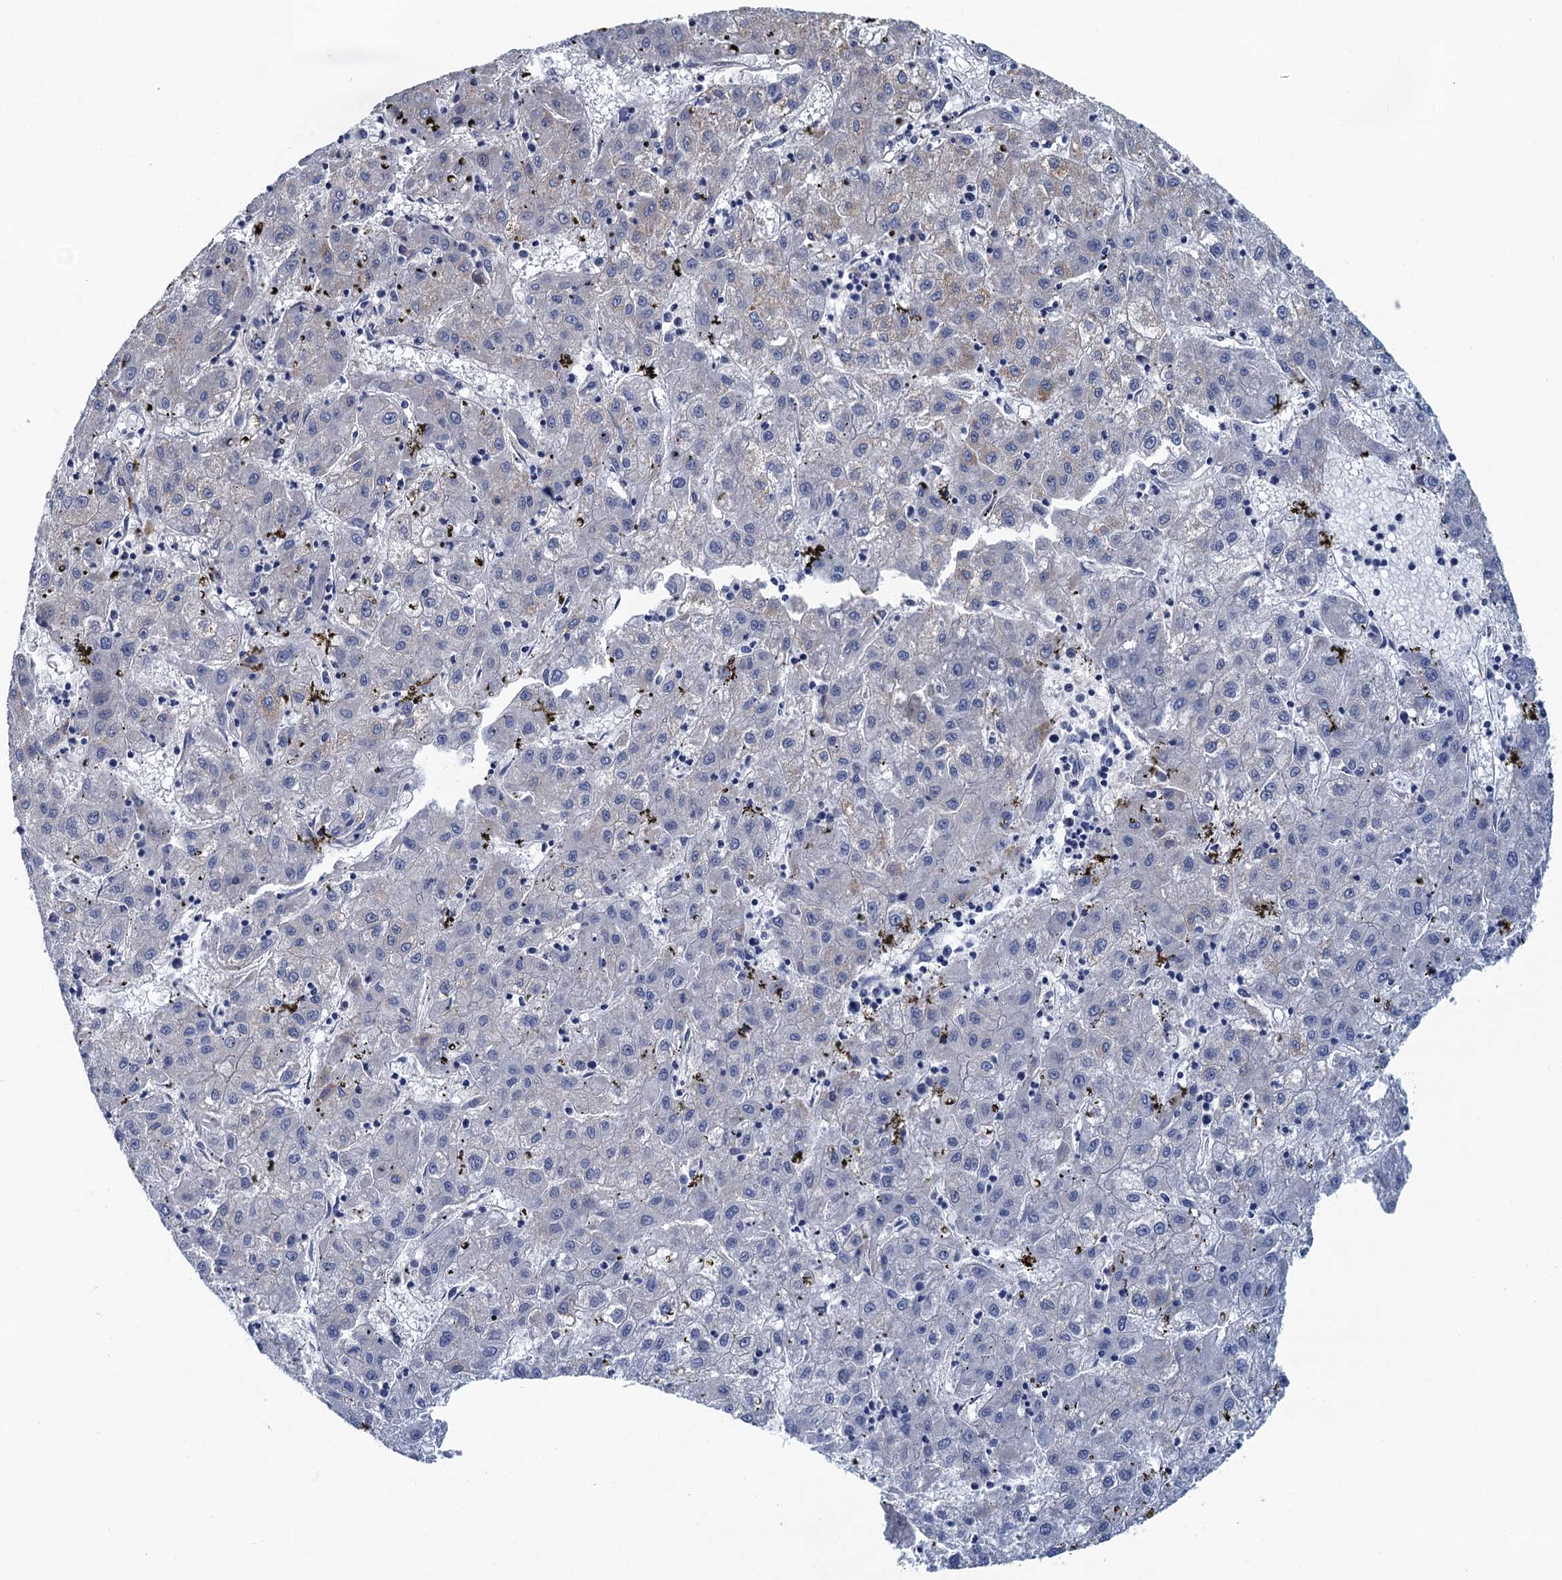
{"staining": {"intensity": "negative", "quantity": "none", "location": "none"}, "tissue": "liver cancer", "cell_type": "Tumor cells", "image_type": "cancer", "snomed": [{"axis": "morphology", "description": "Carcinoma, Hepatocellular, NOS"}, {"axis": "topography", "description": "Liver"}], "caption": "This image is of hepatocellular carcinoma (liver) stained with IHC to label a protein in brown with the nuclei are counter-stained blue. There is no staining in tumor cells.", "gene": "MYO16", "patient": {"sex": "male", "age": 72}}